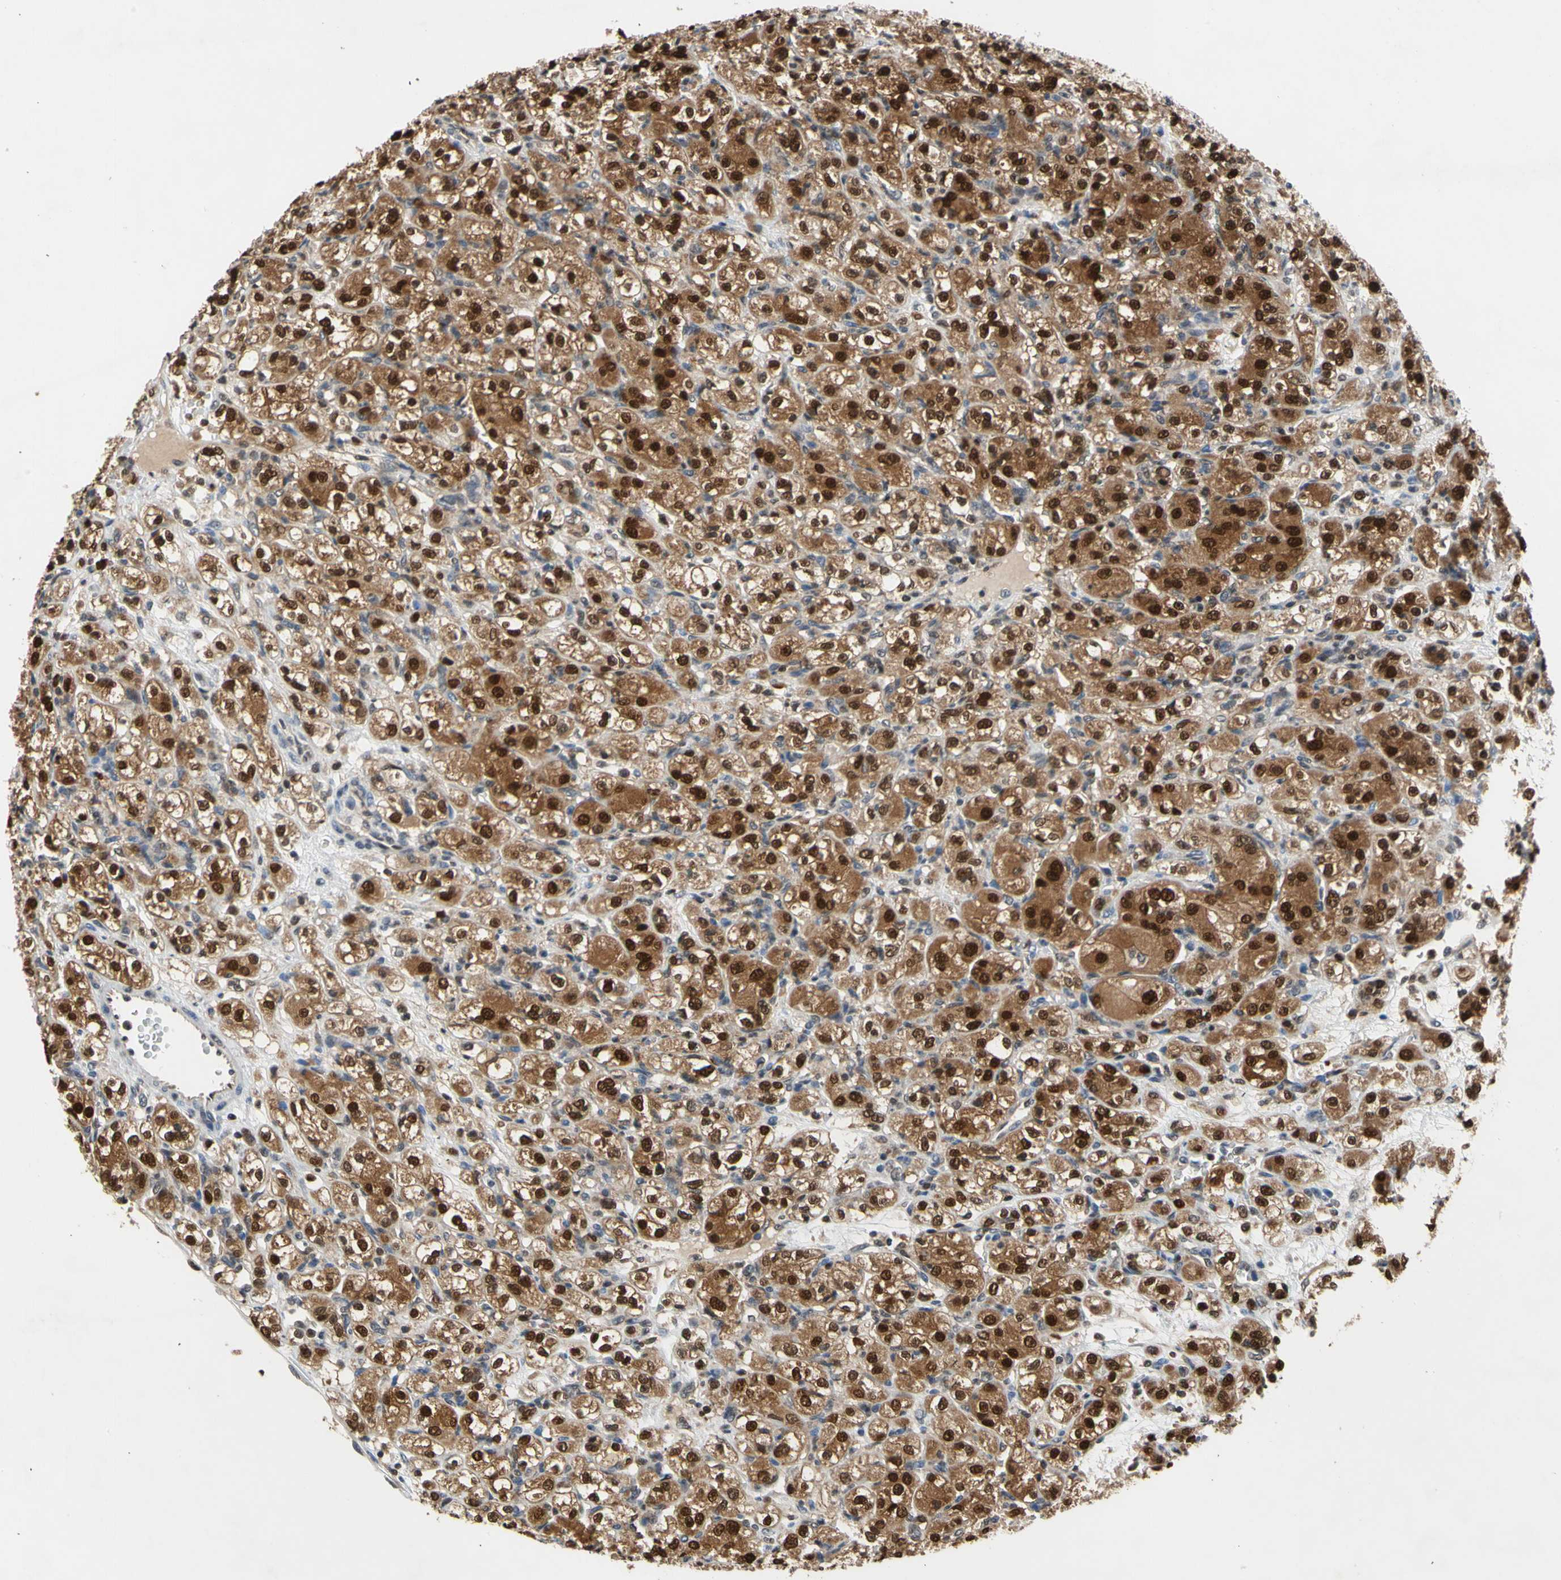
{"staining": {"intensity": "strong", "quantity": ">75%", "location": "cytoplasmic/membranous,nuclear"}, "tissue": "renal cancer", "cell_type": "Tumor cells", "image_type": "cancer", "snomed": [{"axis": "morphology", "description": "Normal tissue, NOS"}, {"axis": "morphology", "description": "Adenocarcinoma, NOS"}, {"axis": "topography", "description": "Kidney"}], "caption": "Immunohistochemical staining of renal cancer (adenocarcinoma) shows high levels of strong cytoplasmic/membranous and nuclear expression in approximately >75% of tumor cells.", "gene": "GSR", "patient": {"sex": "male", "age": 61}}